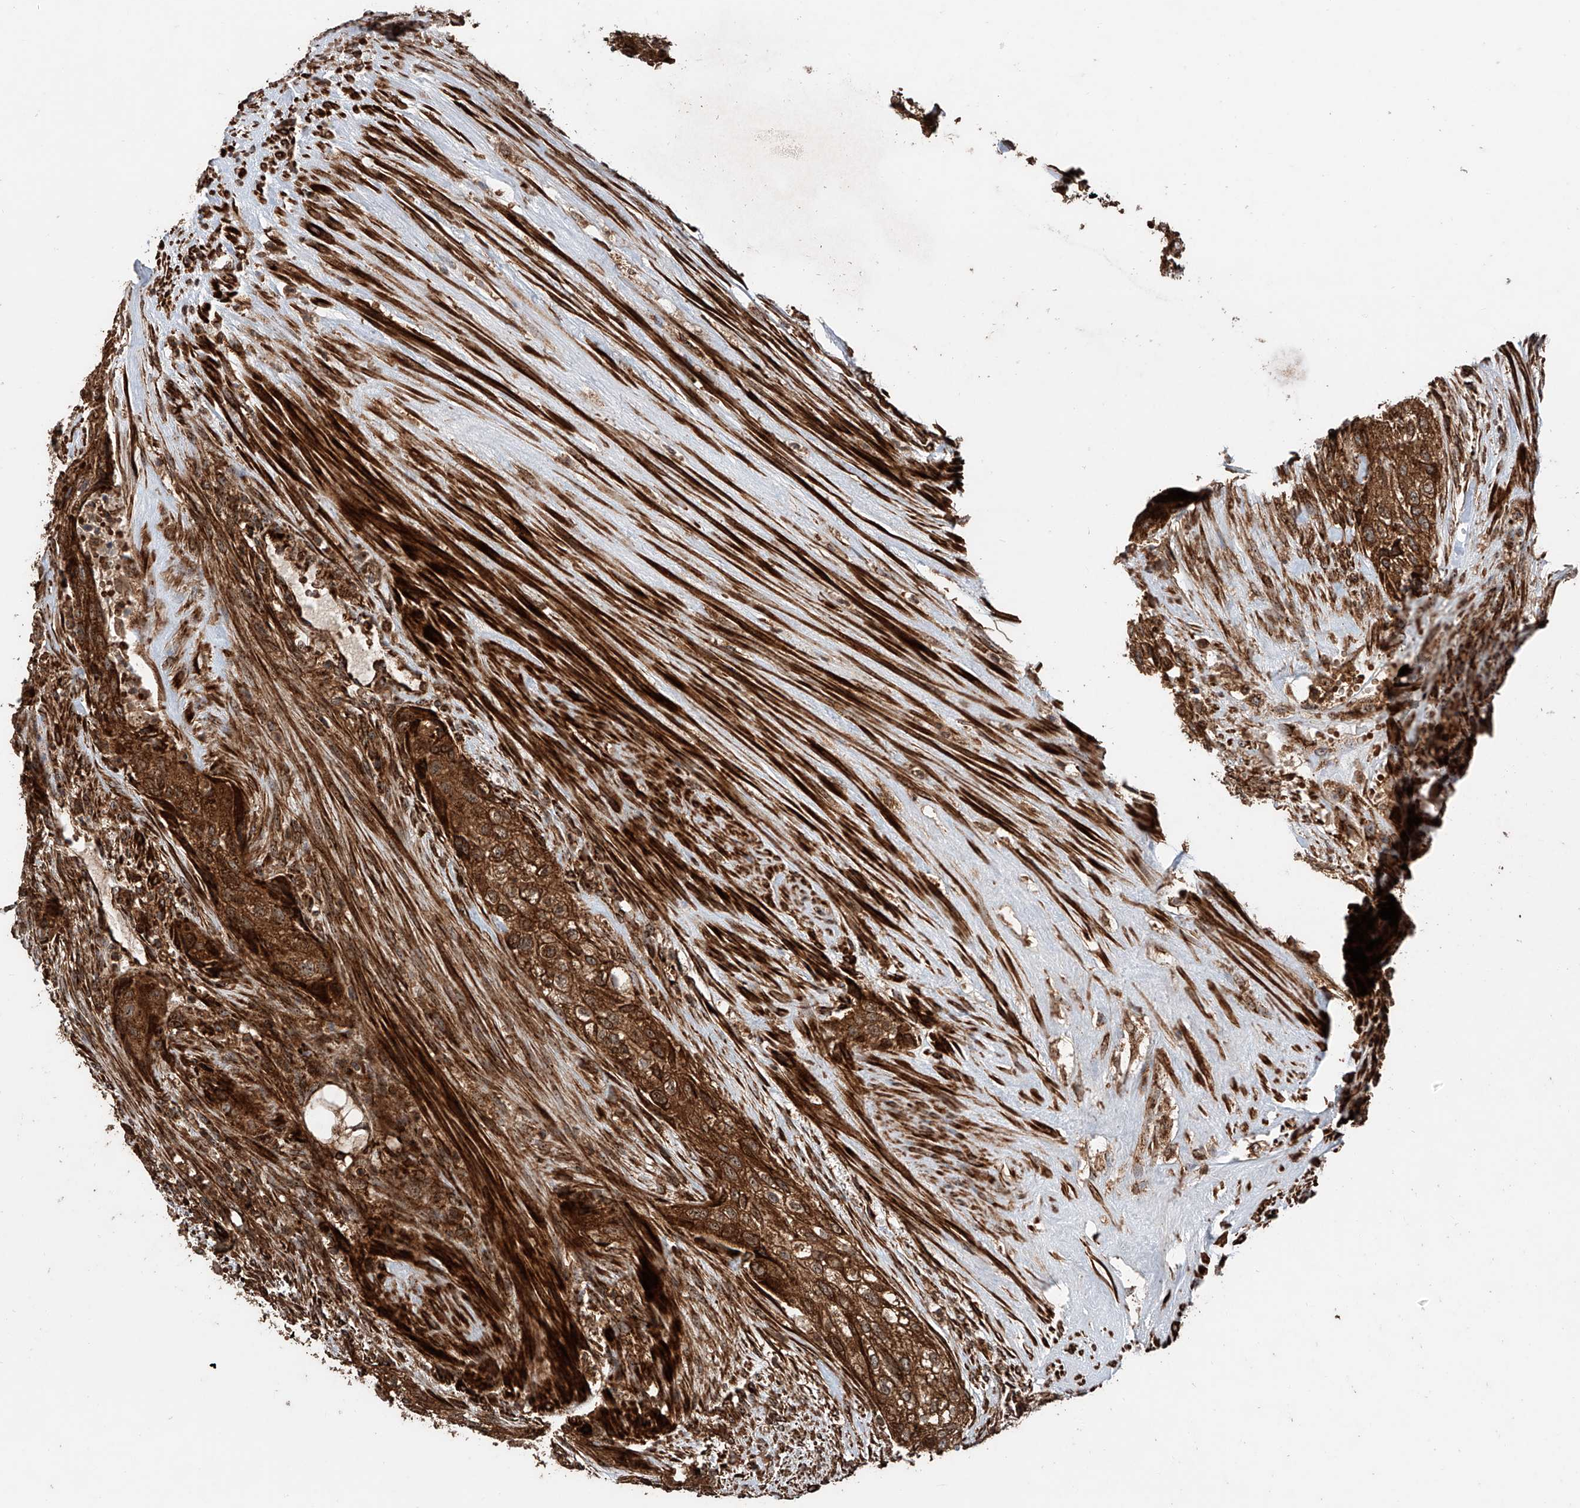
{"staining": {"intensity": "strong", "quantity": ">75%", "location": "cytoplasmic/membranous"}, "tissue": "urothelial cancer", "cell_type": "Tumor cells", "image_type": "cancer", "snomed": [{"axis": "morphology", "description": "Urothelial carcinoma, High grade"}, {"axis": "topography", "description": "Urinary bladder"}], "caption": "DAB immunohistochemical staining of human high-grade urothelial carcinoma displays strong cytoplasmic/membranous protein expression in about >75% of tumor cells. The staining is performed using DAB brown chromogen to label protein expression. The nuclei are counter-stained blue using hematoxylin.", "gene": "PISD", "patient": {"sex": "male", "age": 35}}